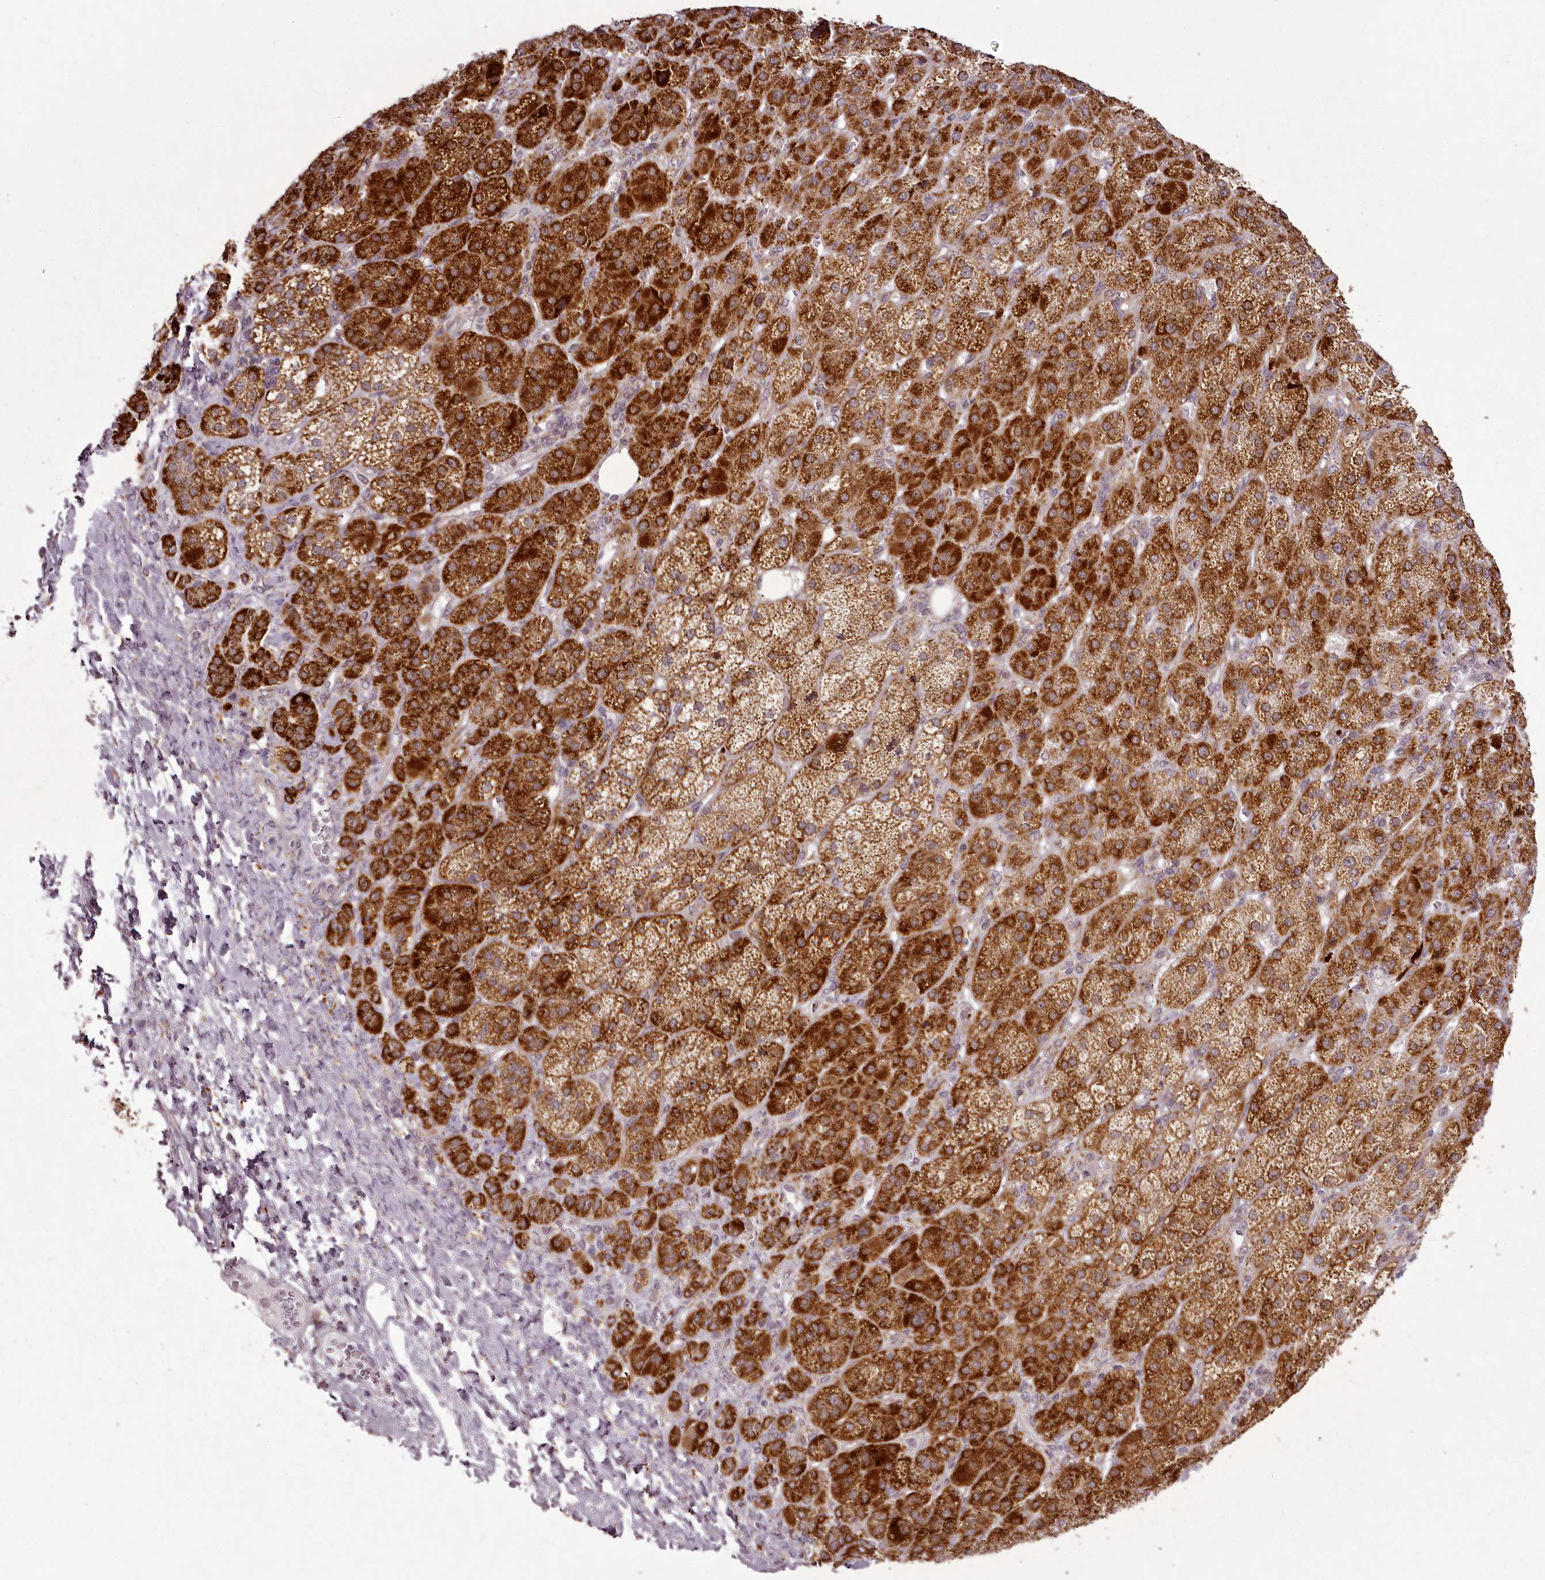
{"staining": {"intensity": "strong", "quantity": ">75%", "location": "cytoplasmic/membranous"}, "tissue": "adrenal gland", "cell_type": "Glandular cells", "image_type": "normal", "snomed": [{"axis": "morphology", "description": "Normal tissue, NOS"}, {"axis": "topography", "description": "Adrenal gland"}], "caption": "Glandular cells show strong cytoplasmic/membranous expression in approximately >75% of cells in normal adrenal gland.", "gene": "CHCHD2", "patient": {"sex": "female", "age": 57}}